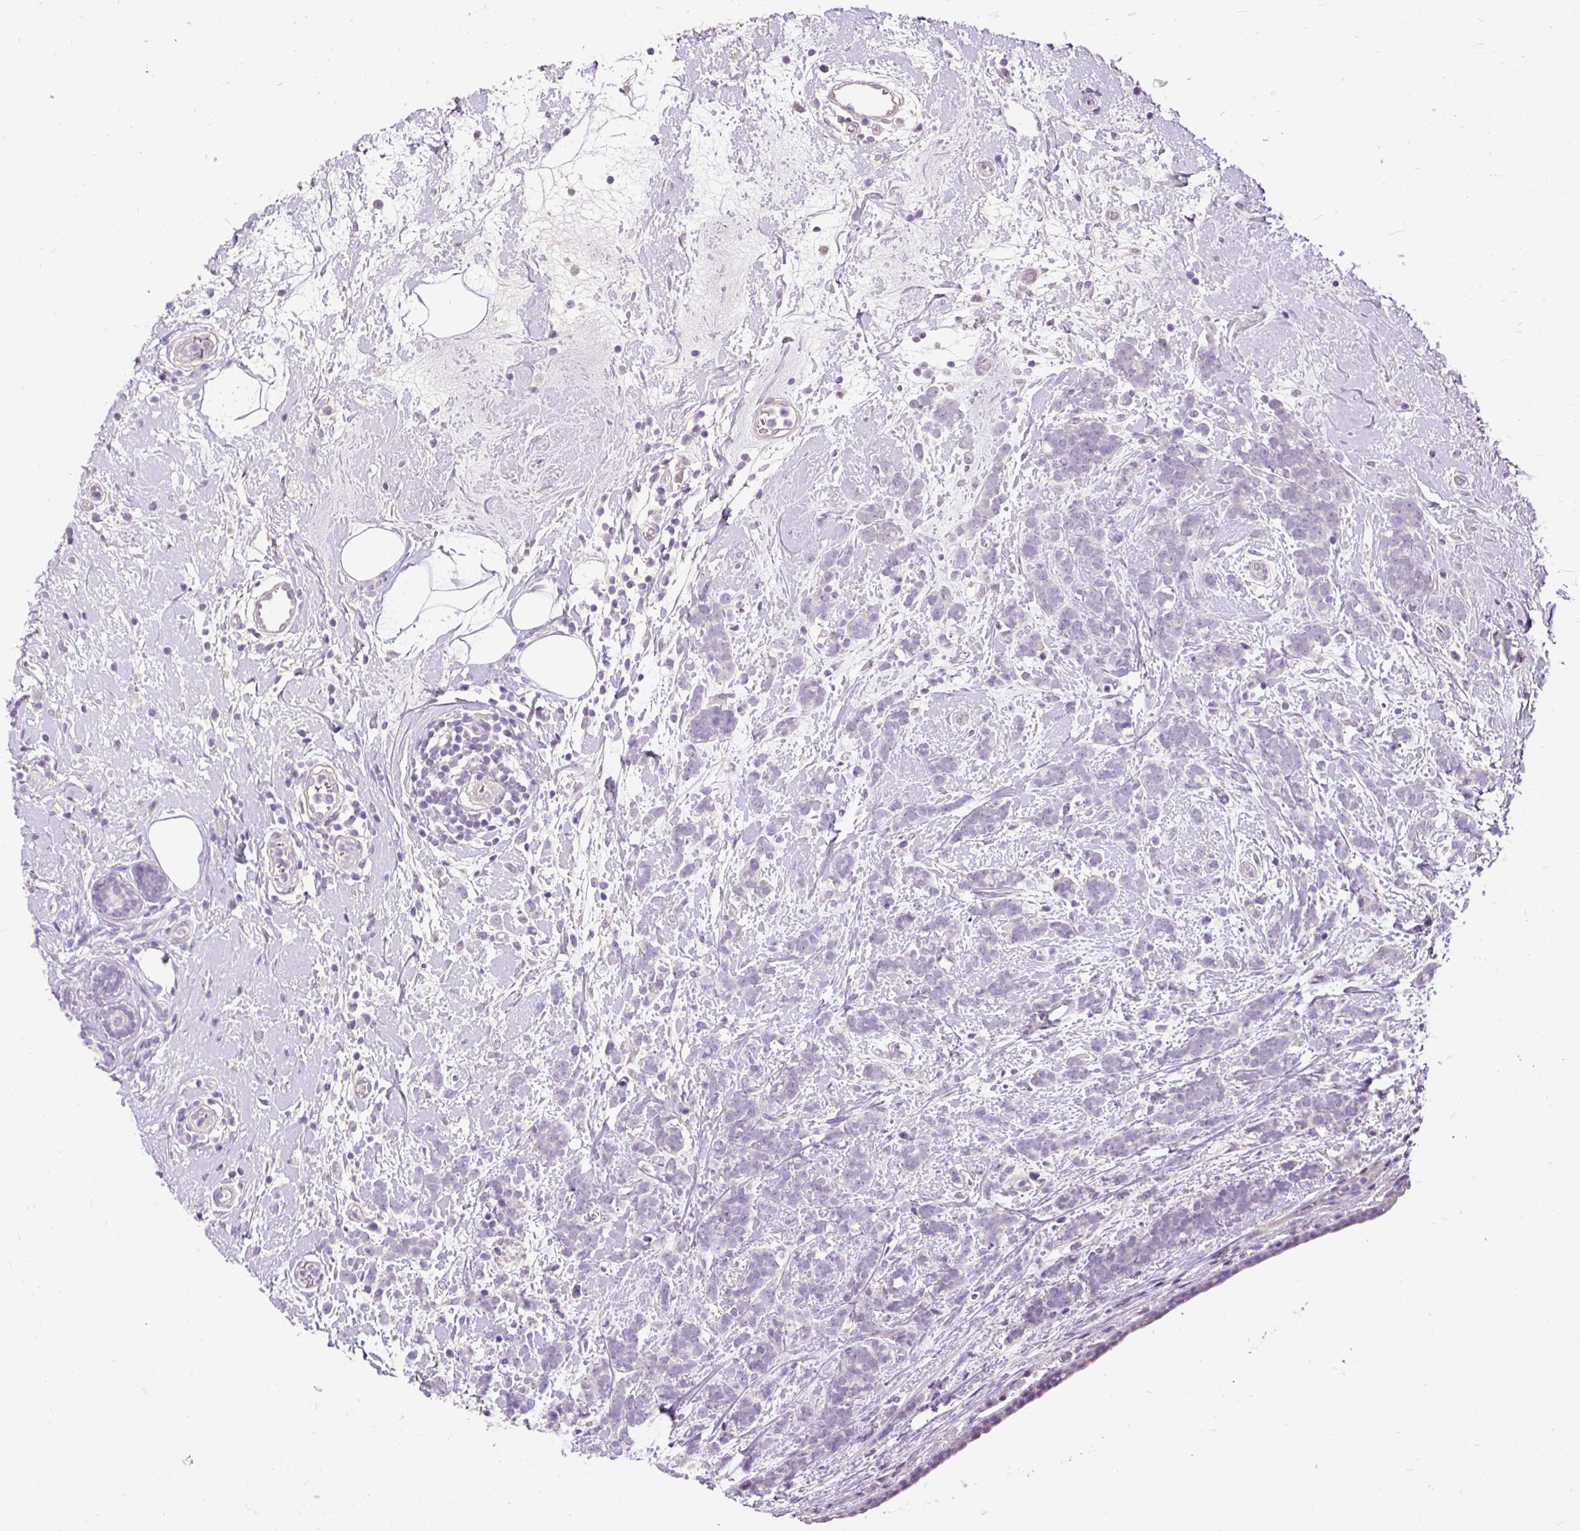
{"staining": {"intensity": "negative", "quantity": "none", "location": "none"}, "tissue": "breast cancer", "cell_type": "Tumor cells", "image_type": "cancer", "snomed": [{"axis": "morphology", "description": "Lobular carcinoma"}, {"axis": "topography", "description": "Breast"}], "caption": "Histopathology image shows no protein staining in tumor cells of breast cancer (lobular carcinoma) tissue.", "gene": "KRTAP20-3", "patient": {"sex": "female", "age": 58}}